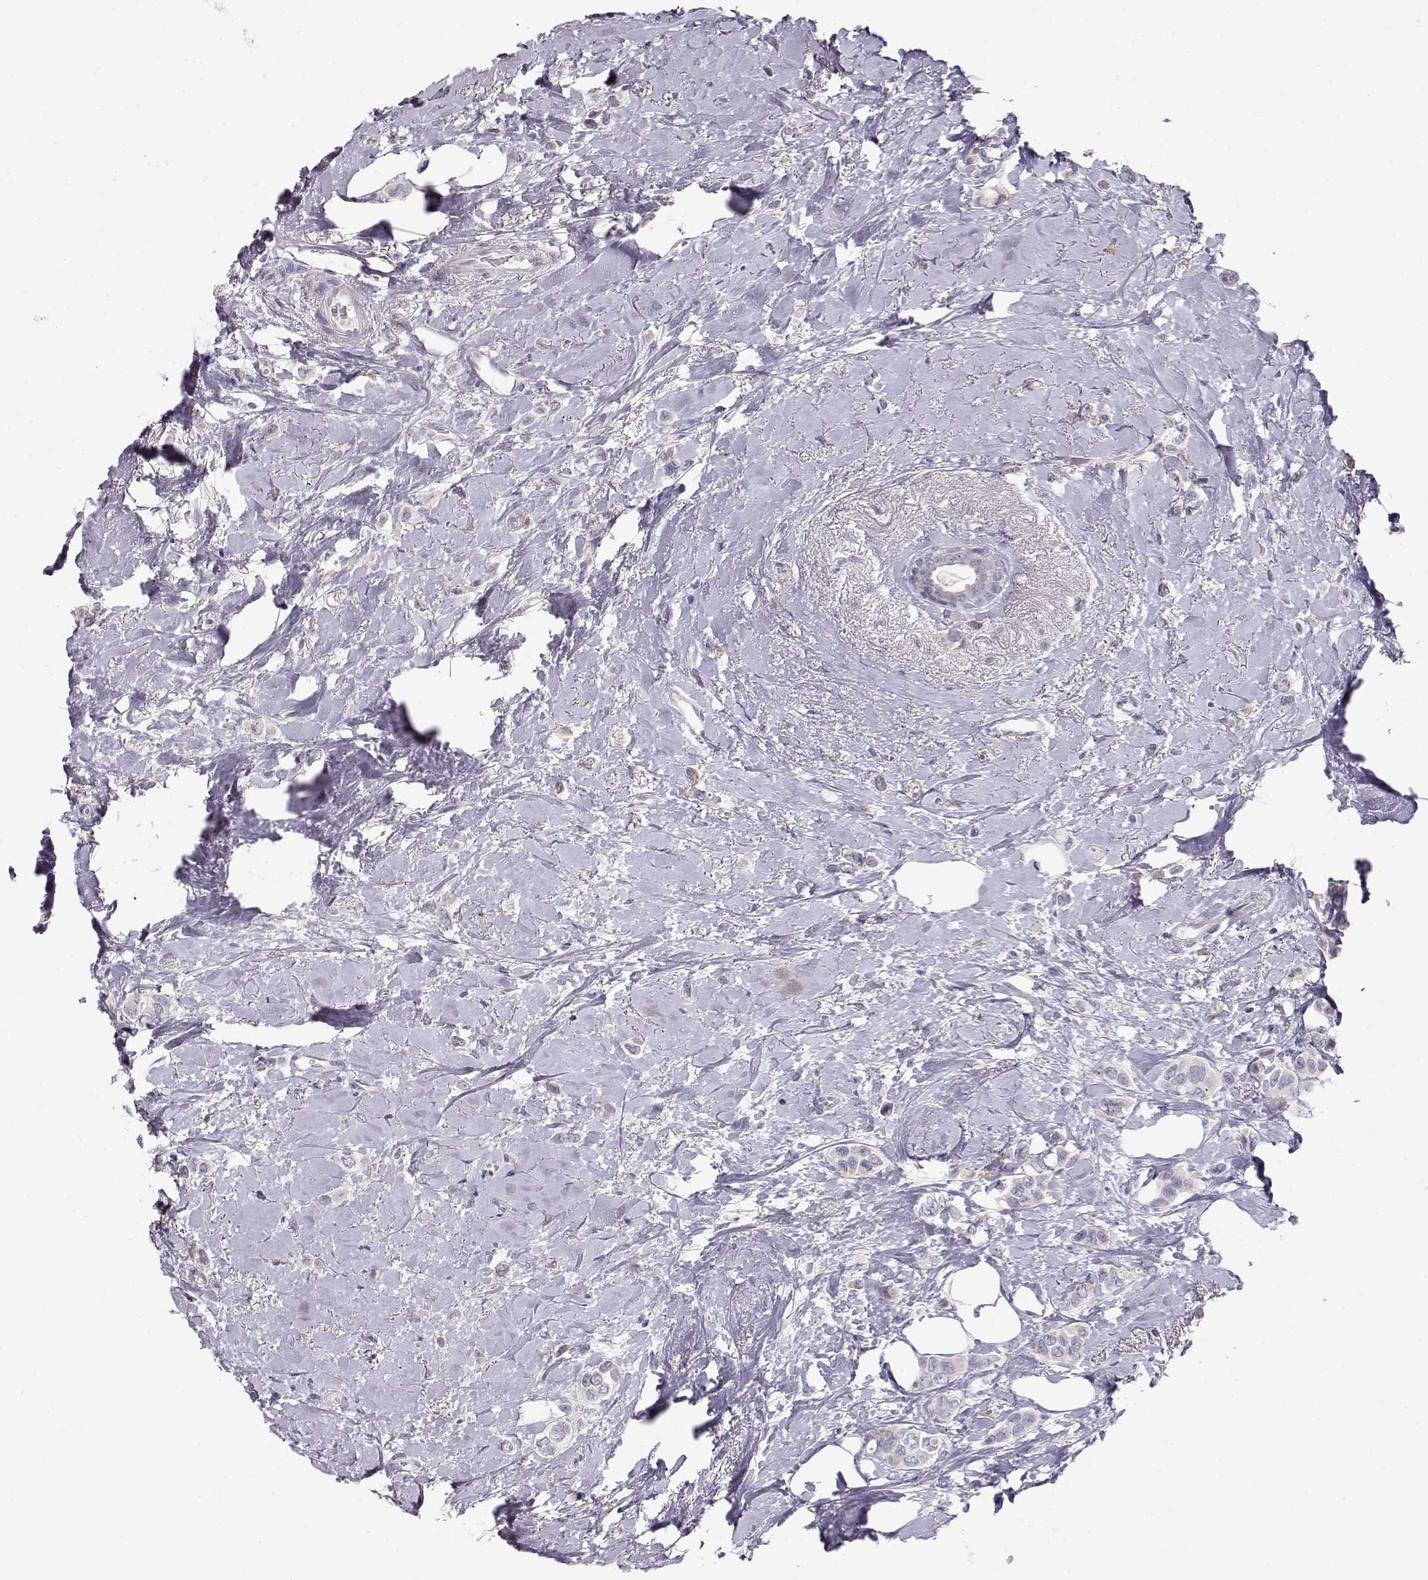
{"staining": {"intensity": "negative", "quantity": "none", "location": "none"}, "tissue": "breast cancer", "cell_type": "Tumor cells", "image_type": "cancer", "snomed": [{"axis": "morphology", "description": "Lobular carcinoma"}, {"axis": "topography", "description": "Breast"}], "caption": "Breast lobular carcinoma was stained to show a protein in brown. There is no significant expression in tumor cells. (DAB immunohistochemistry (IHC) visualized using brightfield microscopy, high magnification).", "gene": "GLIPR1L2", "patient": {"sex": "female", "age": 66}}